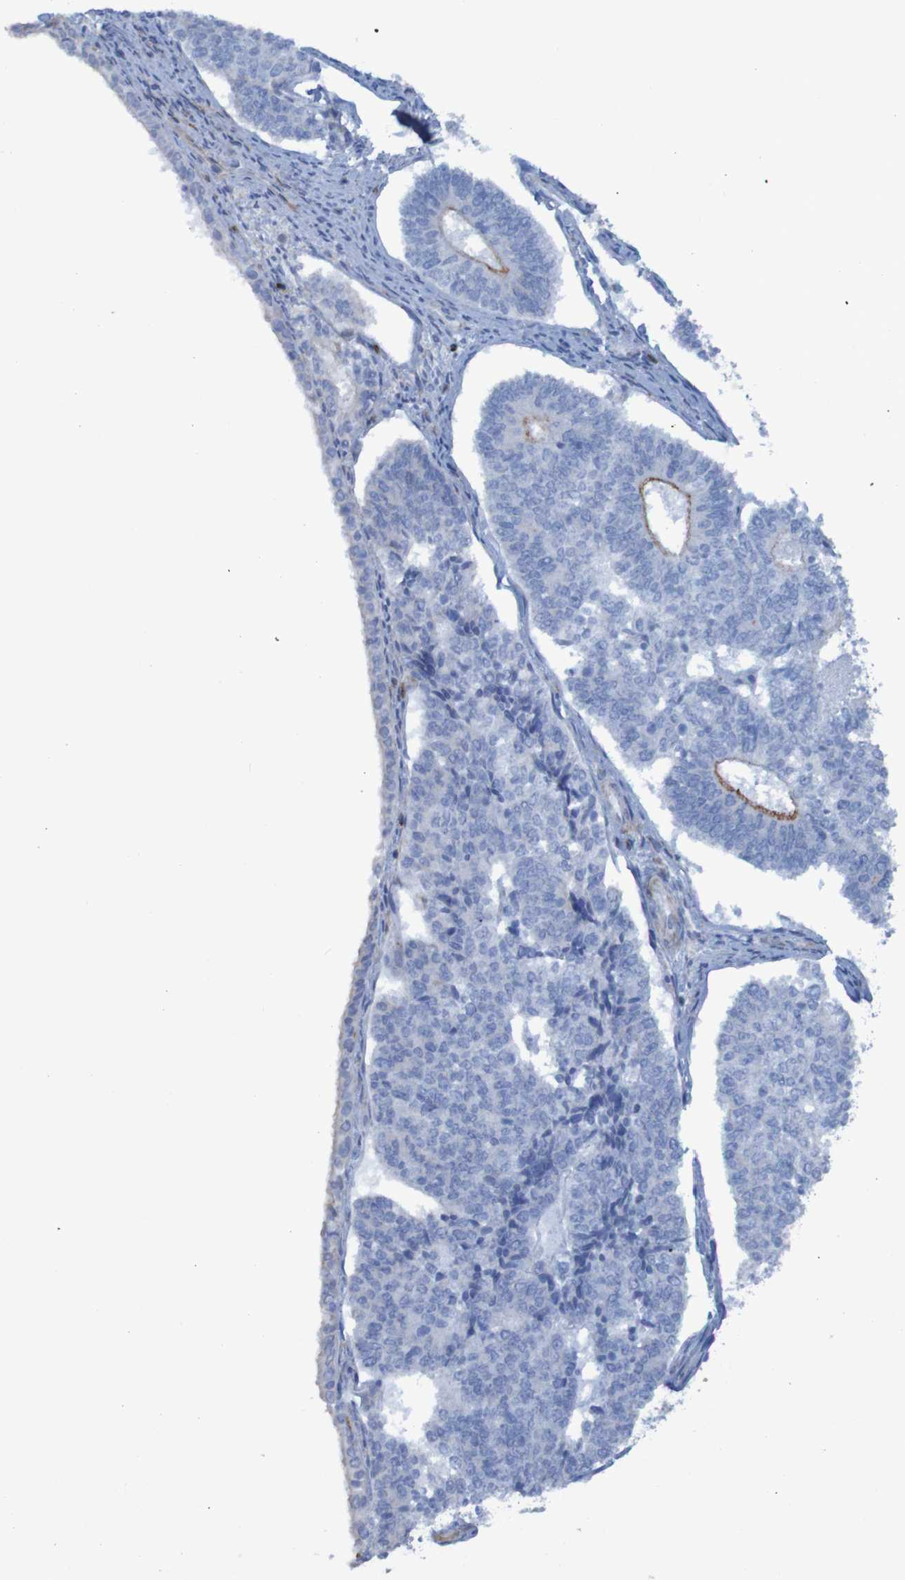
{"staining": {"intensity": "moderate", "quantity": "<25%", "location": "cytoplasmic/membranous"}, "tissue": "endometrial cancer", "cell_type": "Tumor cells", "image_type": "cancer", "snomed": [{"axis": "morphology", "description": "Adenocarcinoma, NOS"}, {"axis": "topography", "description": "Endometrium"}], "caption": "This is an image of IHC staining of endometrial cancer (adenocarcinoma), which shows moderate expression in the cytoplasmic/membranous of tumor cells.", "gene": "RNF182", "patient": {"sex": "female", "age": 70}}